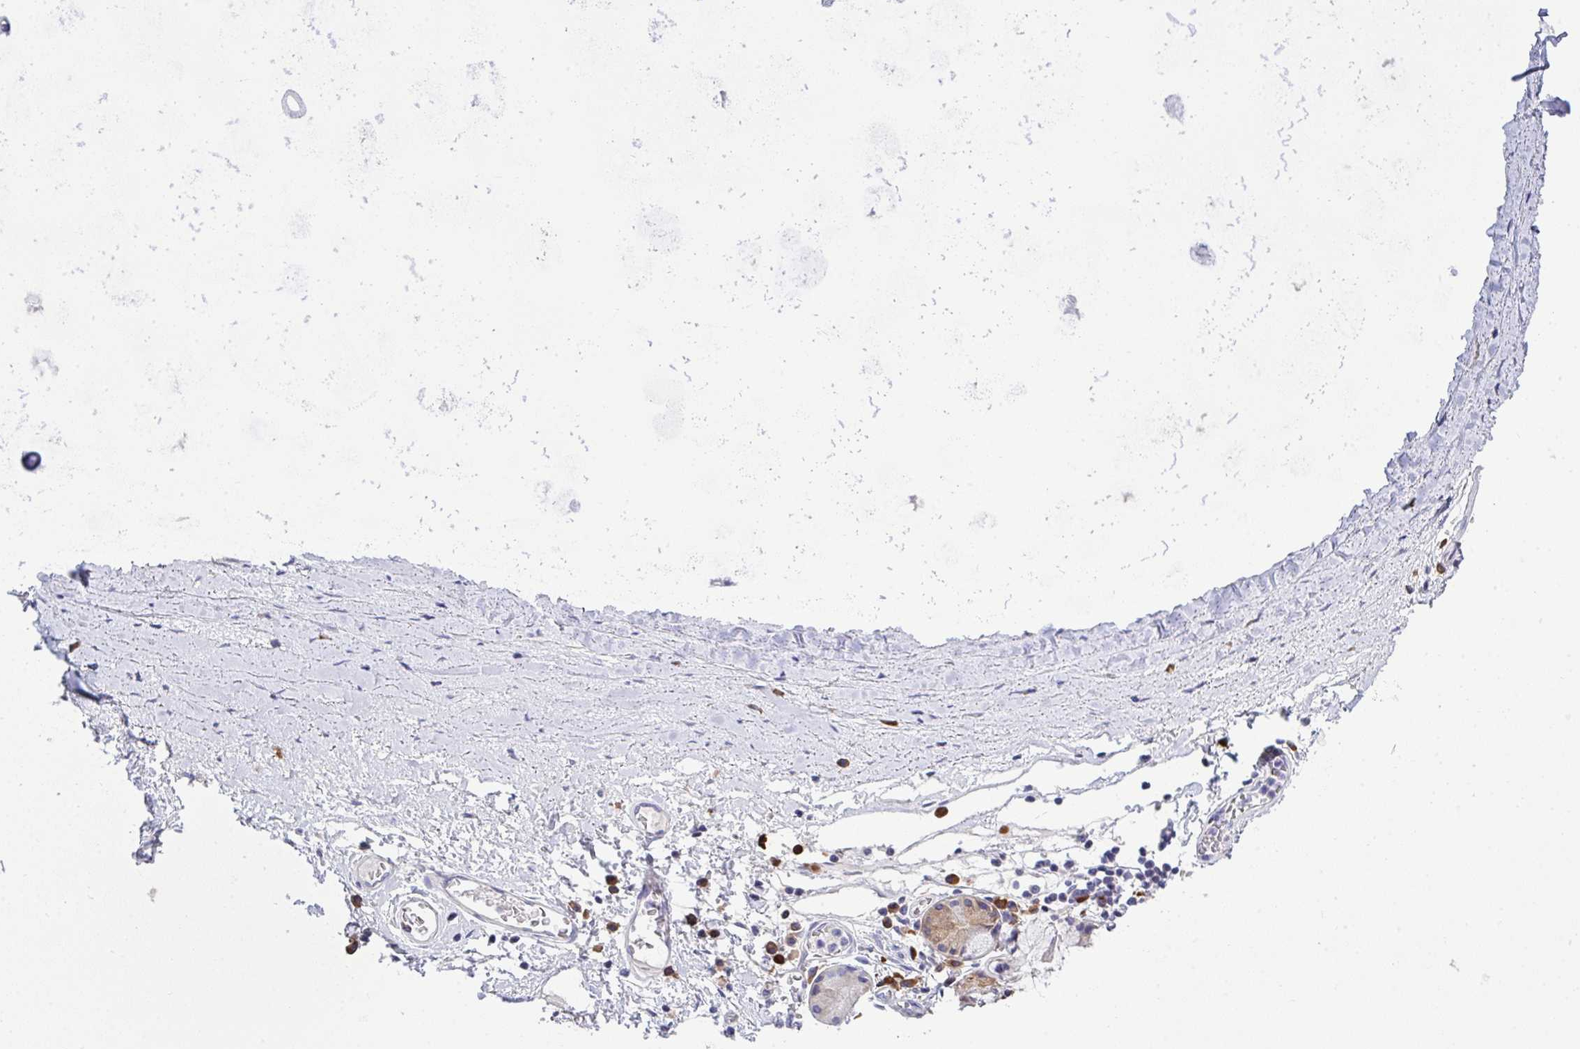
{"staining": {"intensity": "negative", "quantity": "none", "location": "none"}, "tissue": "adipose tissue", "cell_type": "Adipocytes", "image_type": "normal", "snomed": [{"axis": "morphology", "description": "Normal tissue, NOS"}, {"axis": "morphology", "description": "Degeneration, NOS"}, {"axis": "topography", "description": "Cartilage tissue"}, {"axis": "topography", "description": "Lung"}], "caption": "There is no significant expression in adipocytes of adipose tissue. Brightfield microscopy of IHC stained with DAB (3,3'-diaminobenzidine) (brown) and hematoxylin (blue), captured at high magnification.", "gene": "LRRC58", "patient": {"sex": "female", "age": 61}}